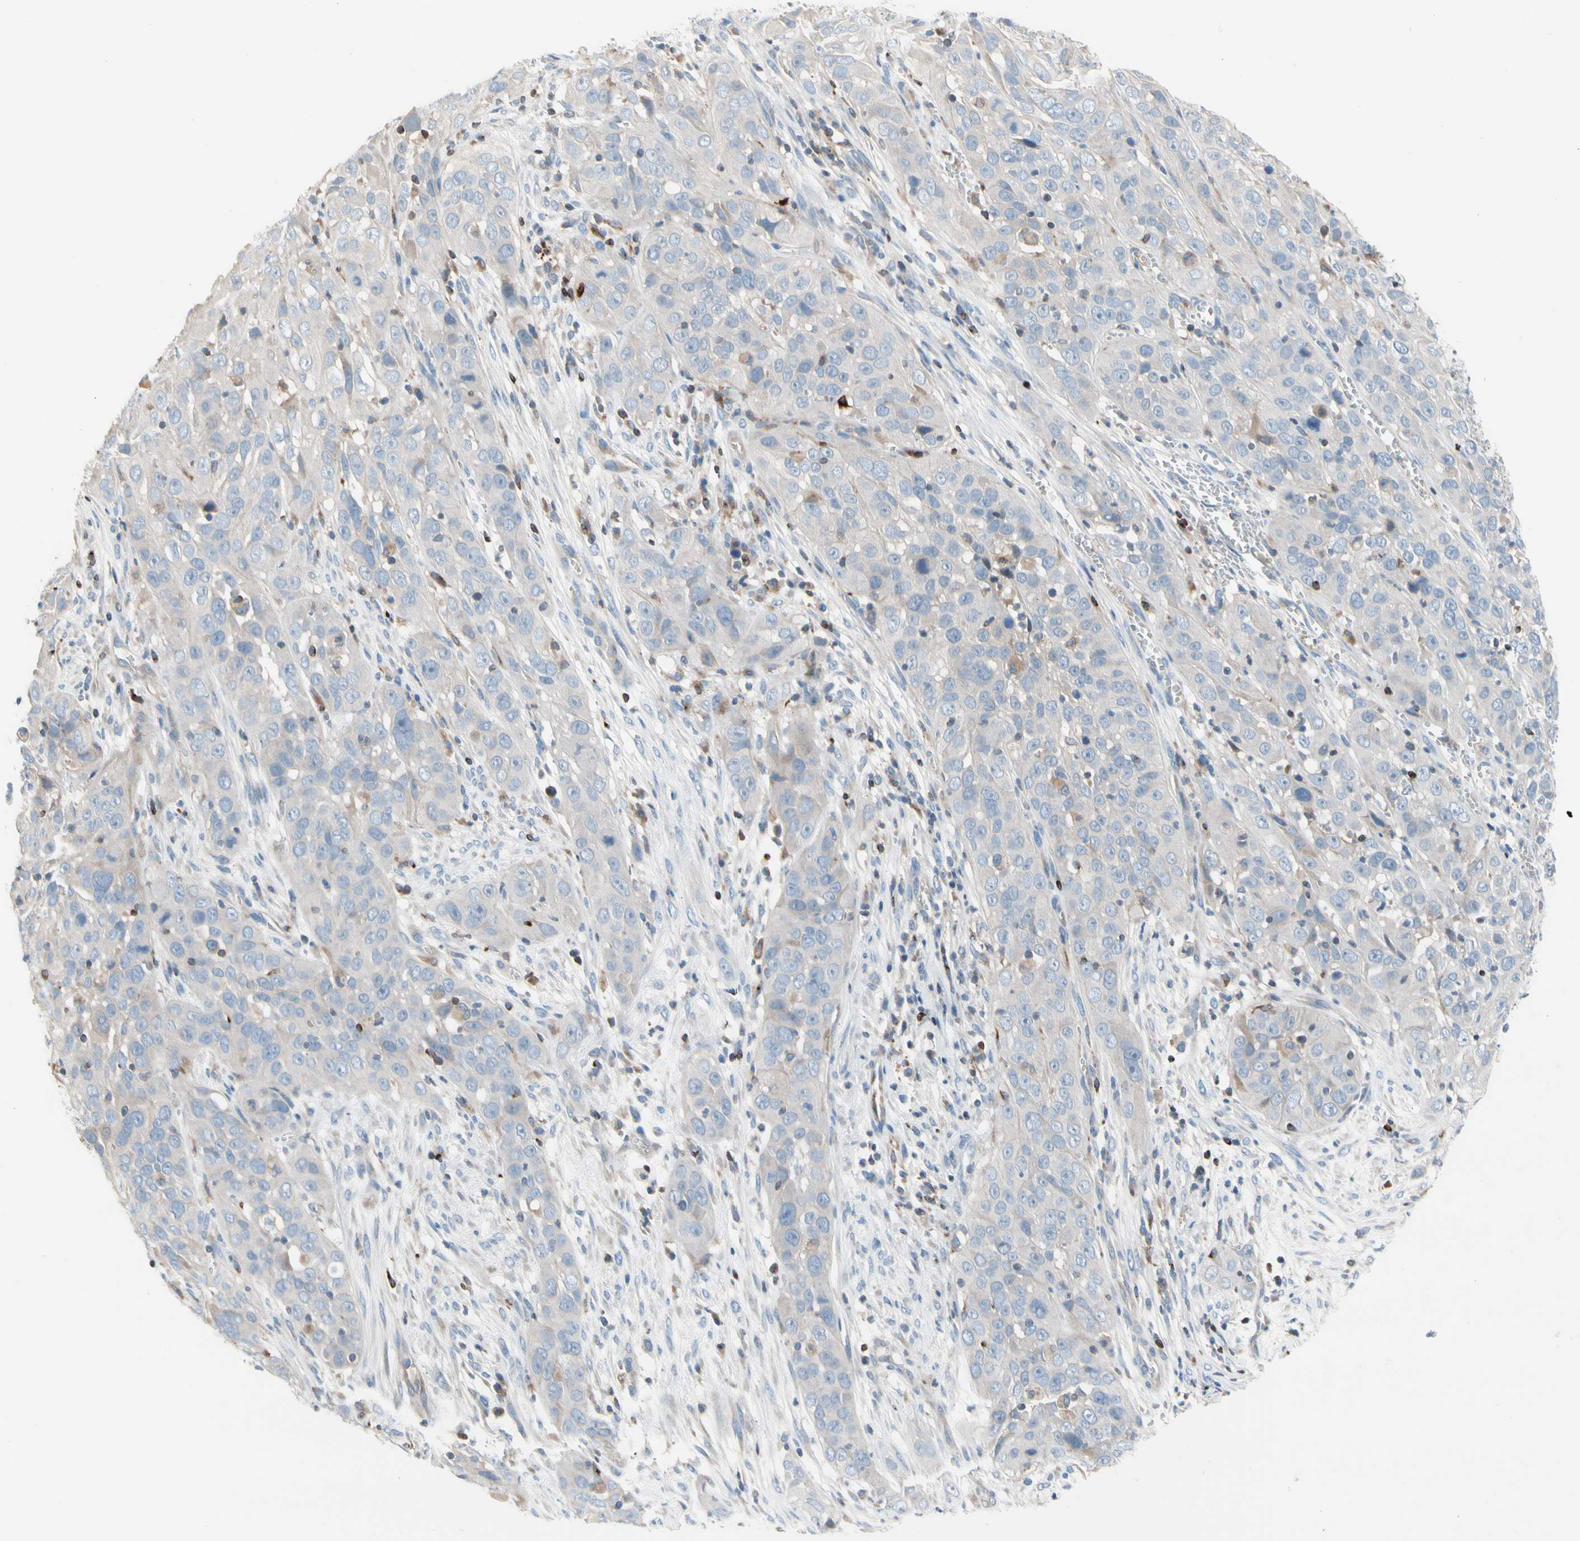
{"staining": {"intensity": "negative", "quantity": "none", "location": "none"}, "tissue": "cervical cancer", "cell_type": "Tumor cells", "image_type": "cancer", "snomed": [{"axis": "morphology", "description": "Squamous cell carcinoma, NOS"}, {"axis": "topography", "description": "Cervix"}], "caption": "Histopathology image shows no significant protein expression in tumor cells of cervical cancer (squamous cell carcinoma). (DAB (3,3'-diaminobenzidine) immunohistochemistry (IHC) visualized using brightfield microscopy, high magnification).", "gene": "MAP3K3", "patient": {"sex": "female", "age": 32}}